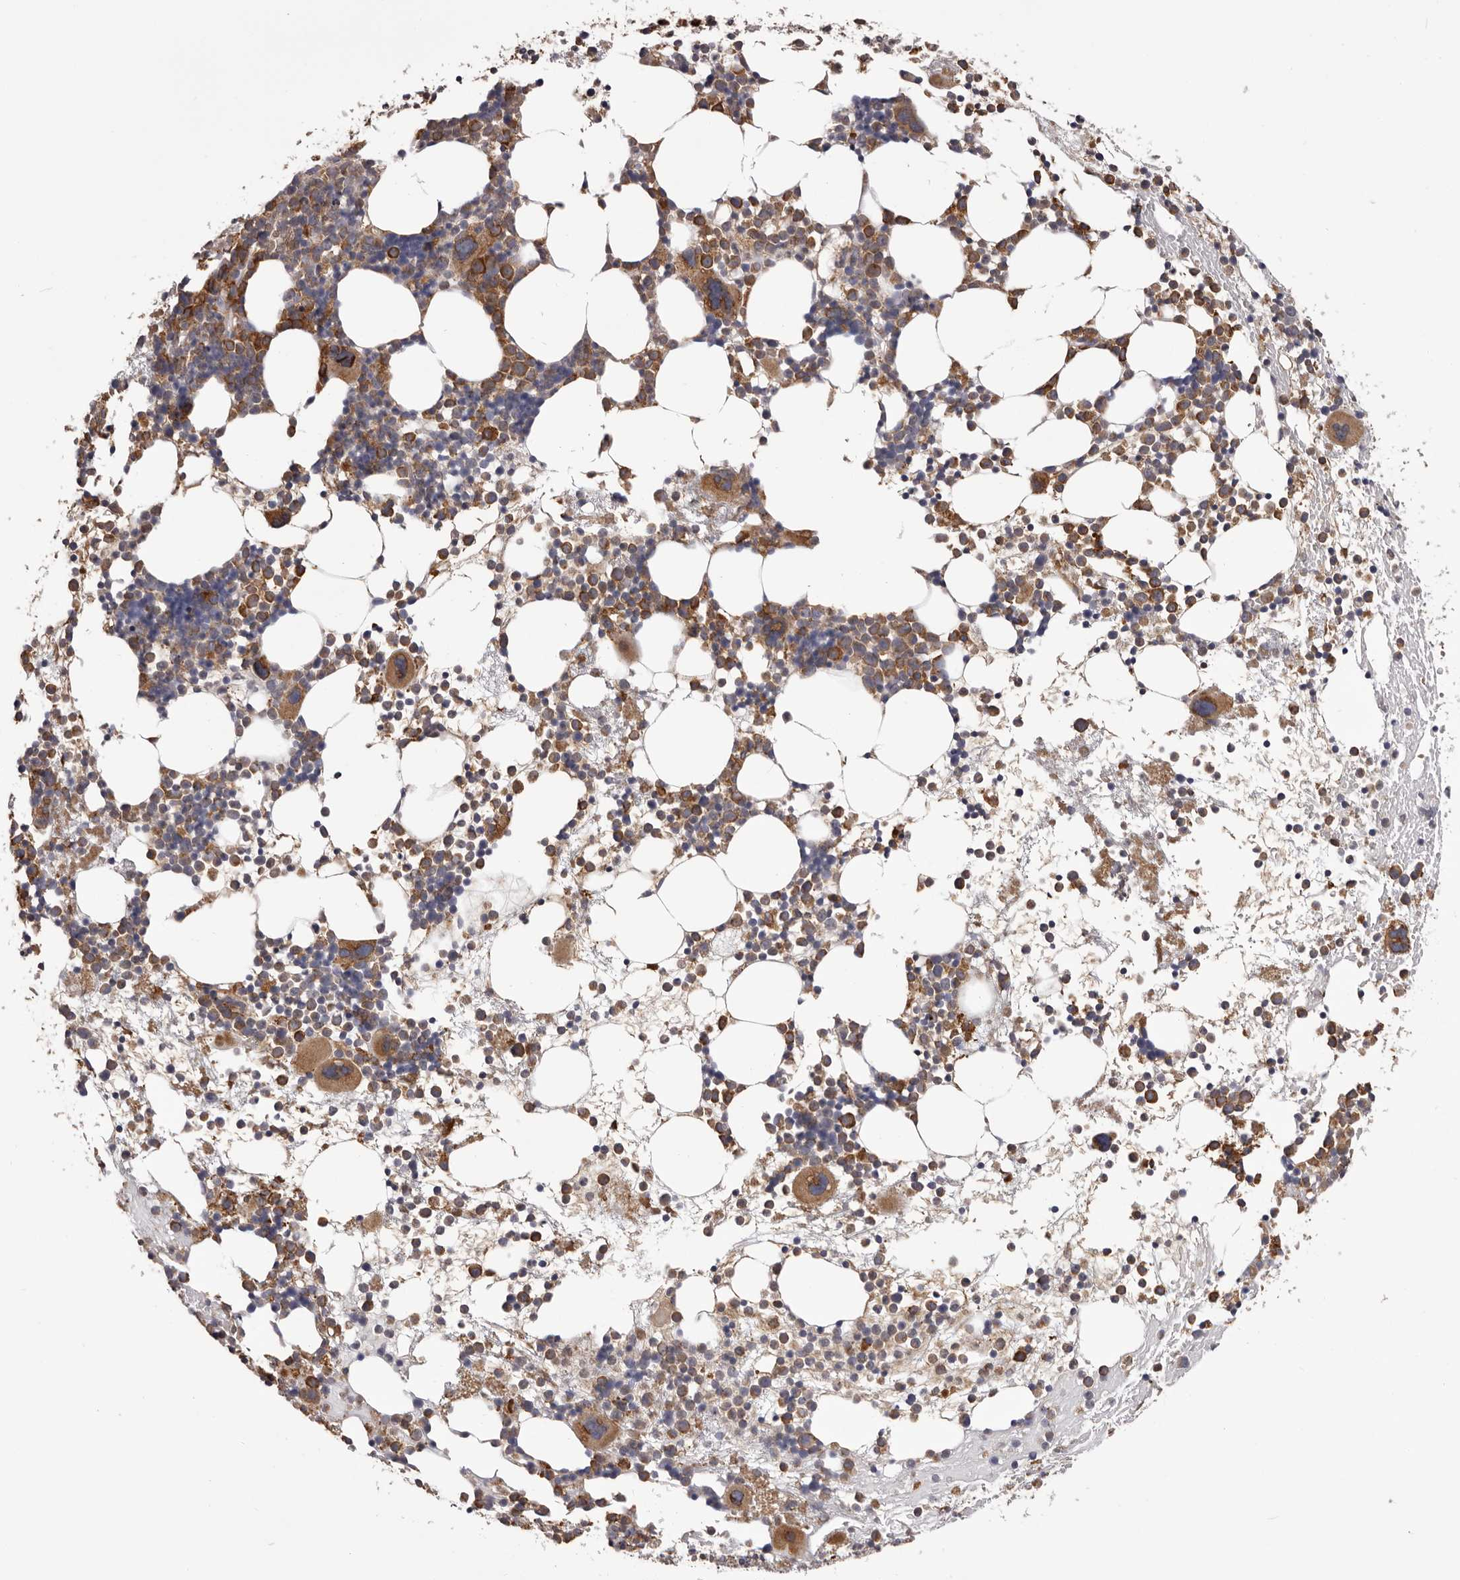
{"staining": {"intensity": "strong", "quantity": "25%-75%", "location": "cytoplasmic/membranous"}, "tissue": "bone marrow", "cell_type": "Hematopoietic cells", "image_type": "normal", "snomed": [{"axis": "morphology", "description": "Normal tissue, NOS"}, {"axis": "topography", "description": "Bone marrow"}], "caption": "Protein staining shows strong cytoplasmic/membranous expression in about 25%-75% of hematopoietic cells in benign bone marrow. Nuclei are stained in blue.", "gene": "QRSL1", "patient": {"sex": "female", "age": 57}}